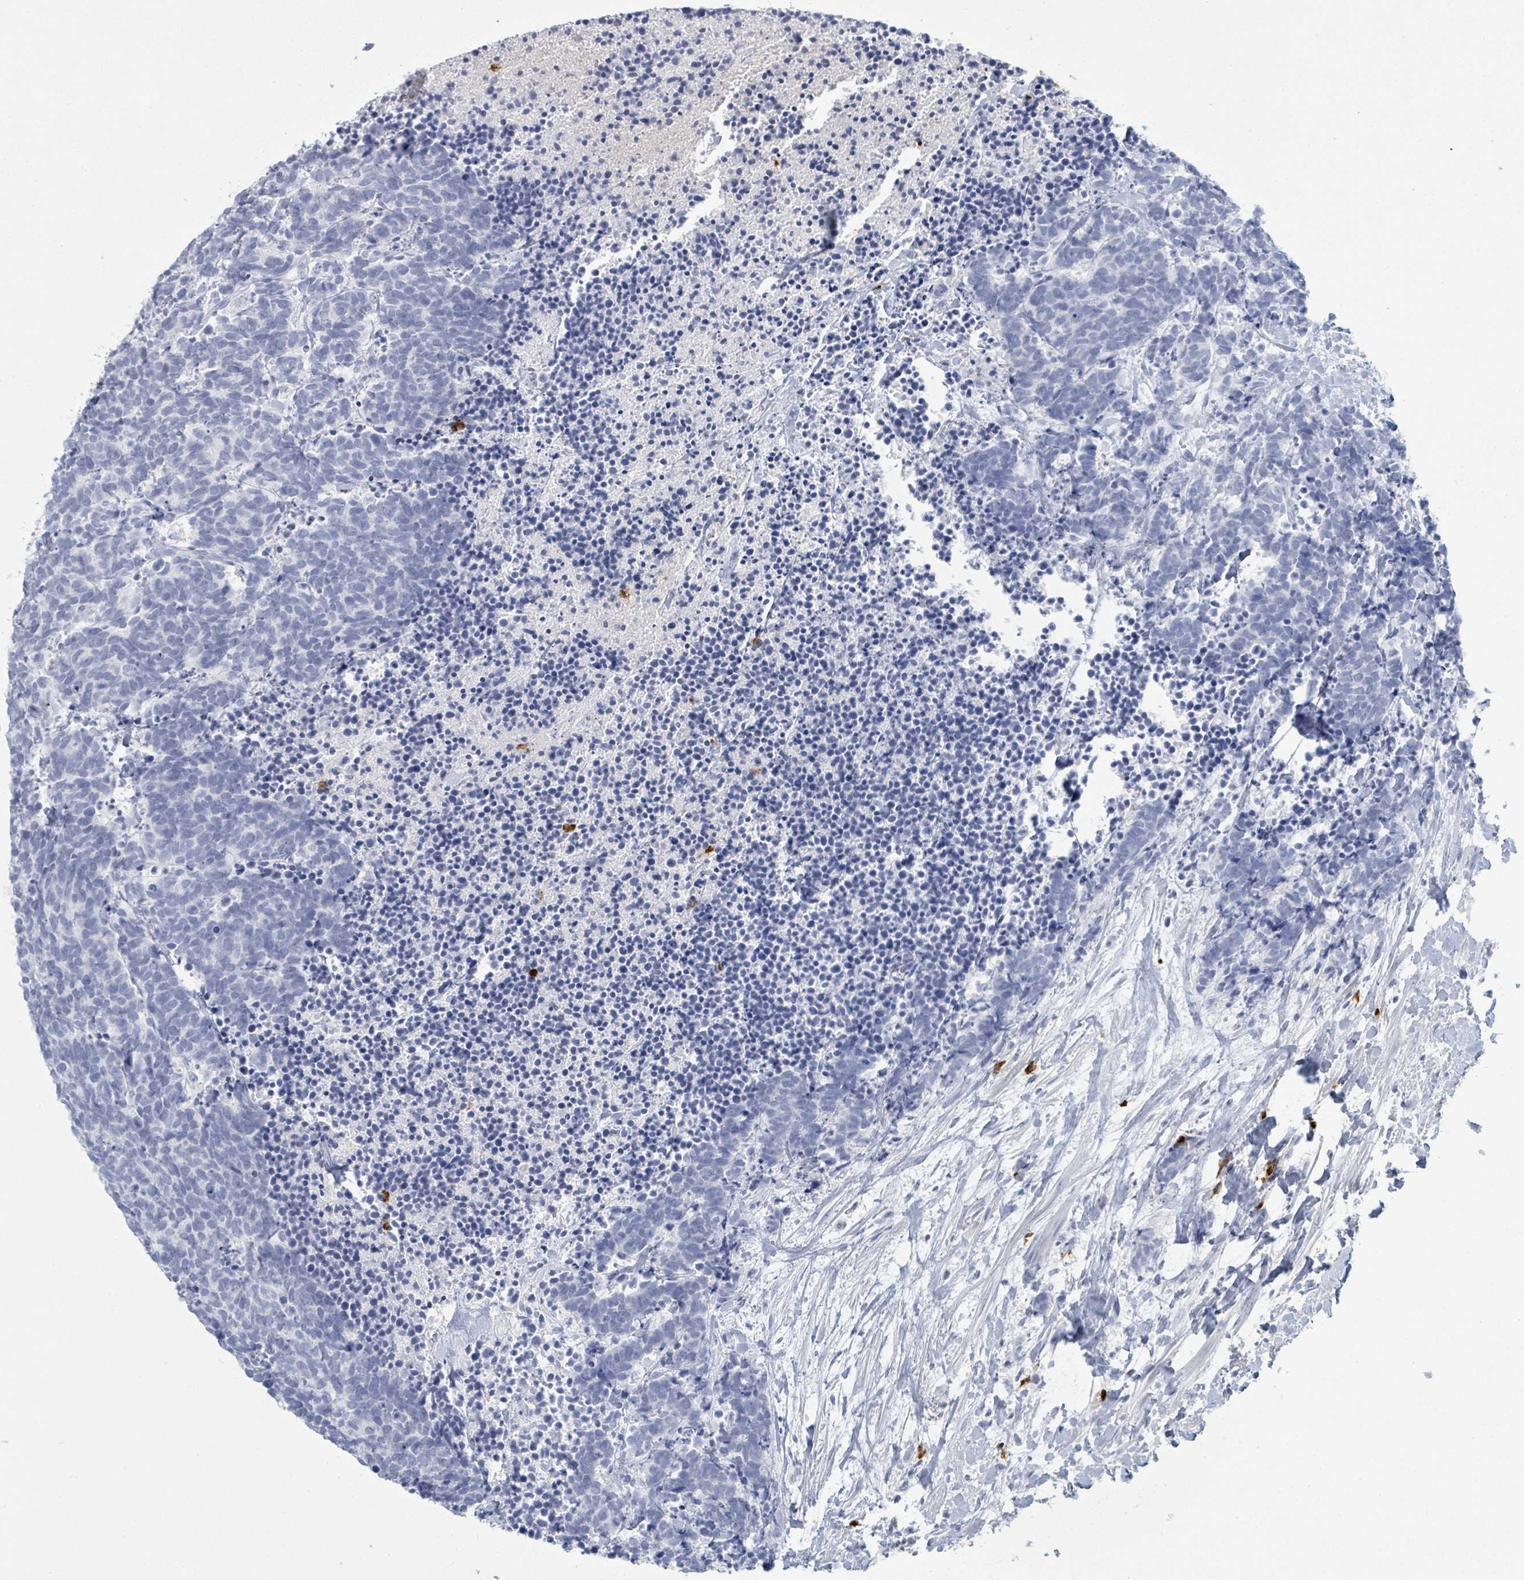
{"staining": {"intensity": "negative", "quantity": "none", "location": "none"}, "tissue": "carcinoid", "cell_type": "Tumor cells", "image_type": "cancer", "snomed": [{"axis": "morphology", "description": "Carcinoma, NOS"}, {"axis": "morphology", "description": "Carcinoid, malignant, NOS"}, {"axis": "topography", "description": "Prostate"}], "caption": "A histopathology image of human carcinoid is negative for staining in tumor cells.", "gene": "DEFA4", "patient": {"sex": "male", "age": 57}}